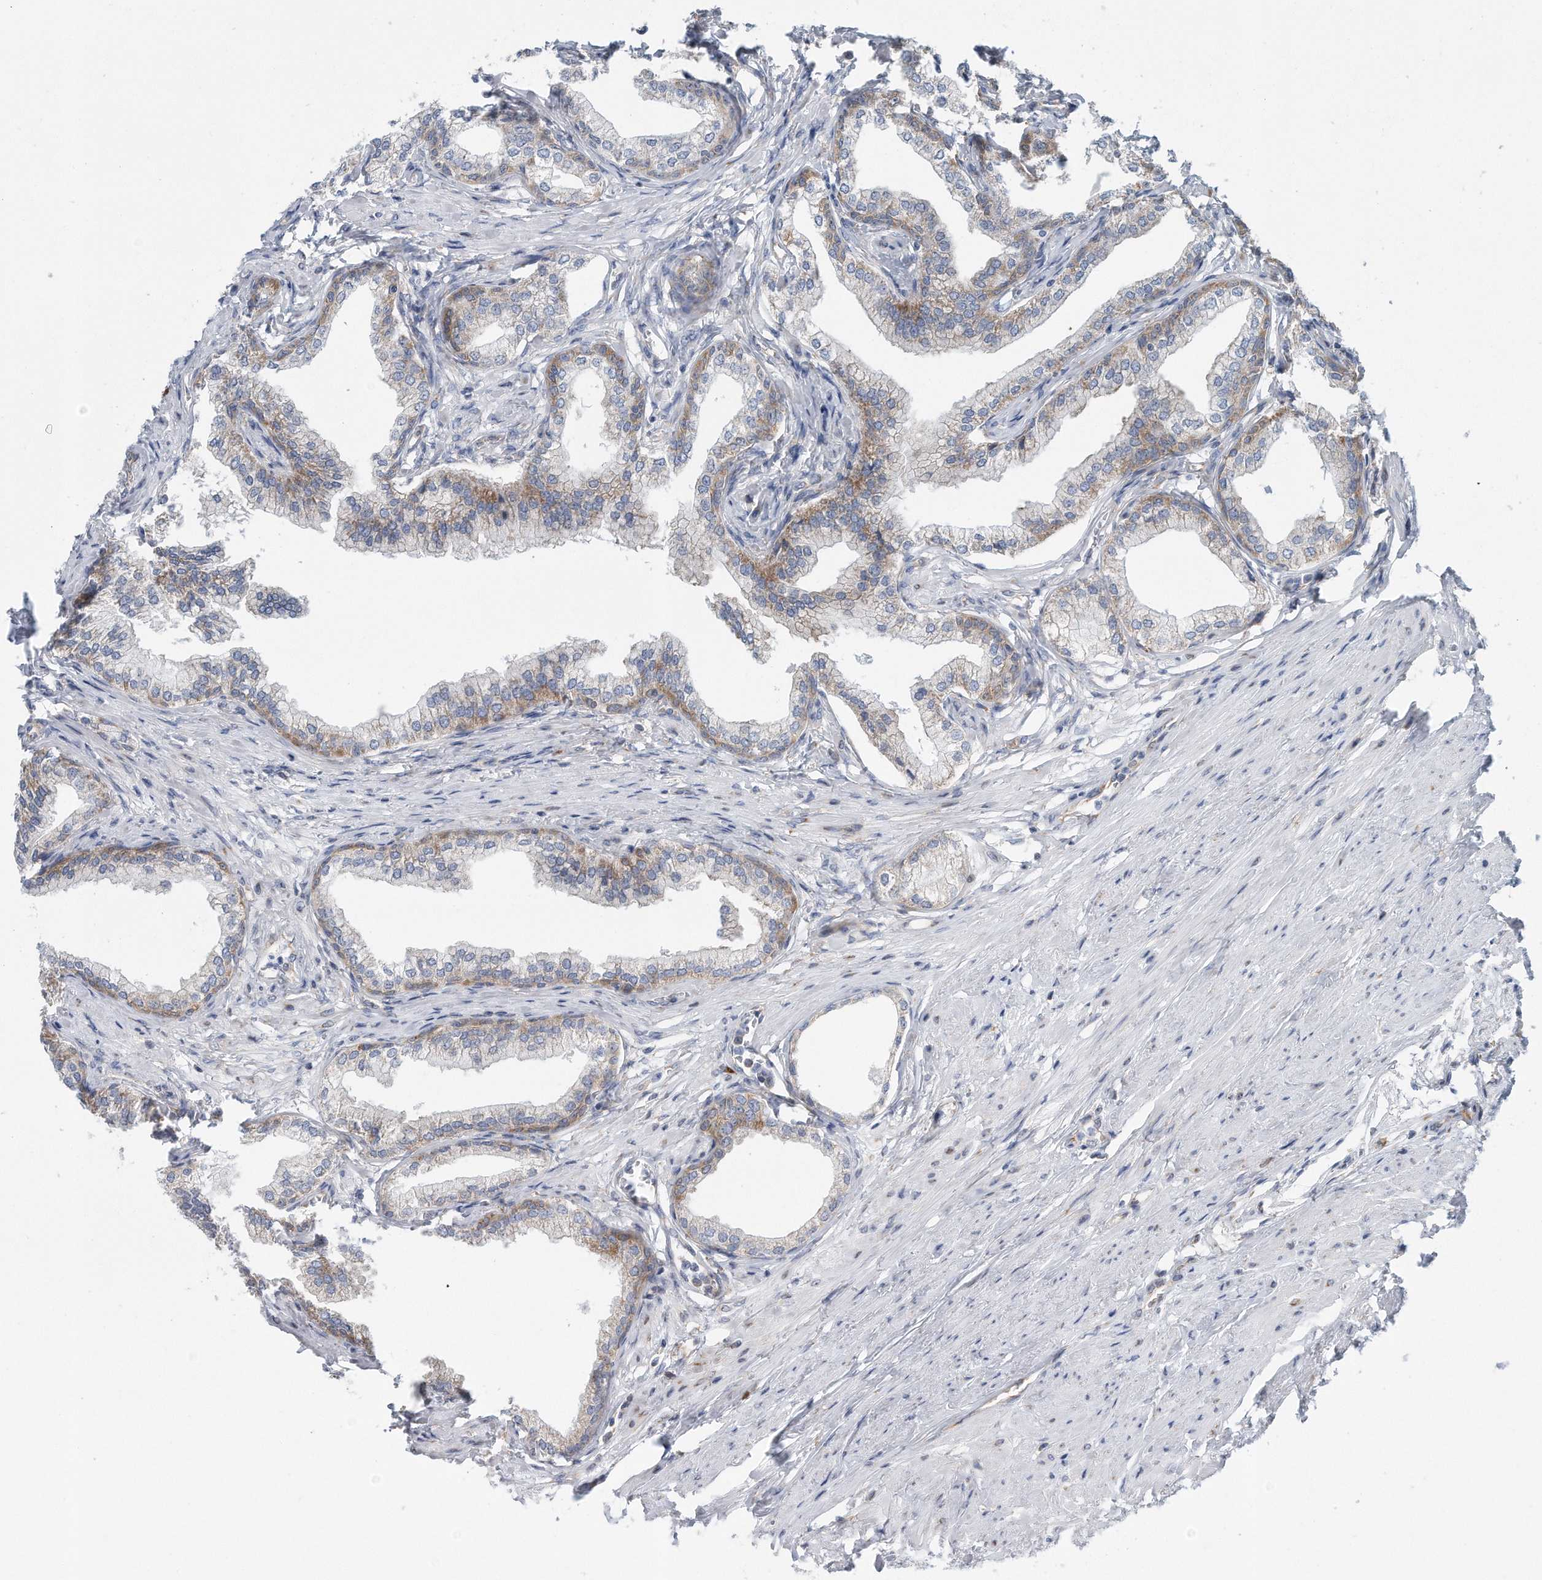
{"staining": {"intensity": "moderate", "quantity": "25%-75%", "location": "cytoplasmic/membranous"}, "tissue": "prostate", "cell_type": "Glandular cells", "image_type": "normal", "snomed": [{"axis": "morphology", "description": "Normal tissue, NOS"}, {"axis": "morphology", "description": "Urothelial carcinoma, Low grade"}, {"axis": "topography", "description": "Urinary bladder"}, {"axis": "topography", "description": "Prostate"}], "caption": "Immunohistochemistry photomicrograph of normal prostate: human prostate stained using immunohistochemistry (IHC) displays medium levels of moderate protein expression localized specifically in the cytoplasmic/membranous of glandular cells, appearing as a cytoplasmic/membranous brown color.", "gene": "RPL26L1", "patient": {"sex": "male", "age": 60}}